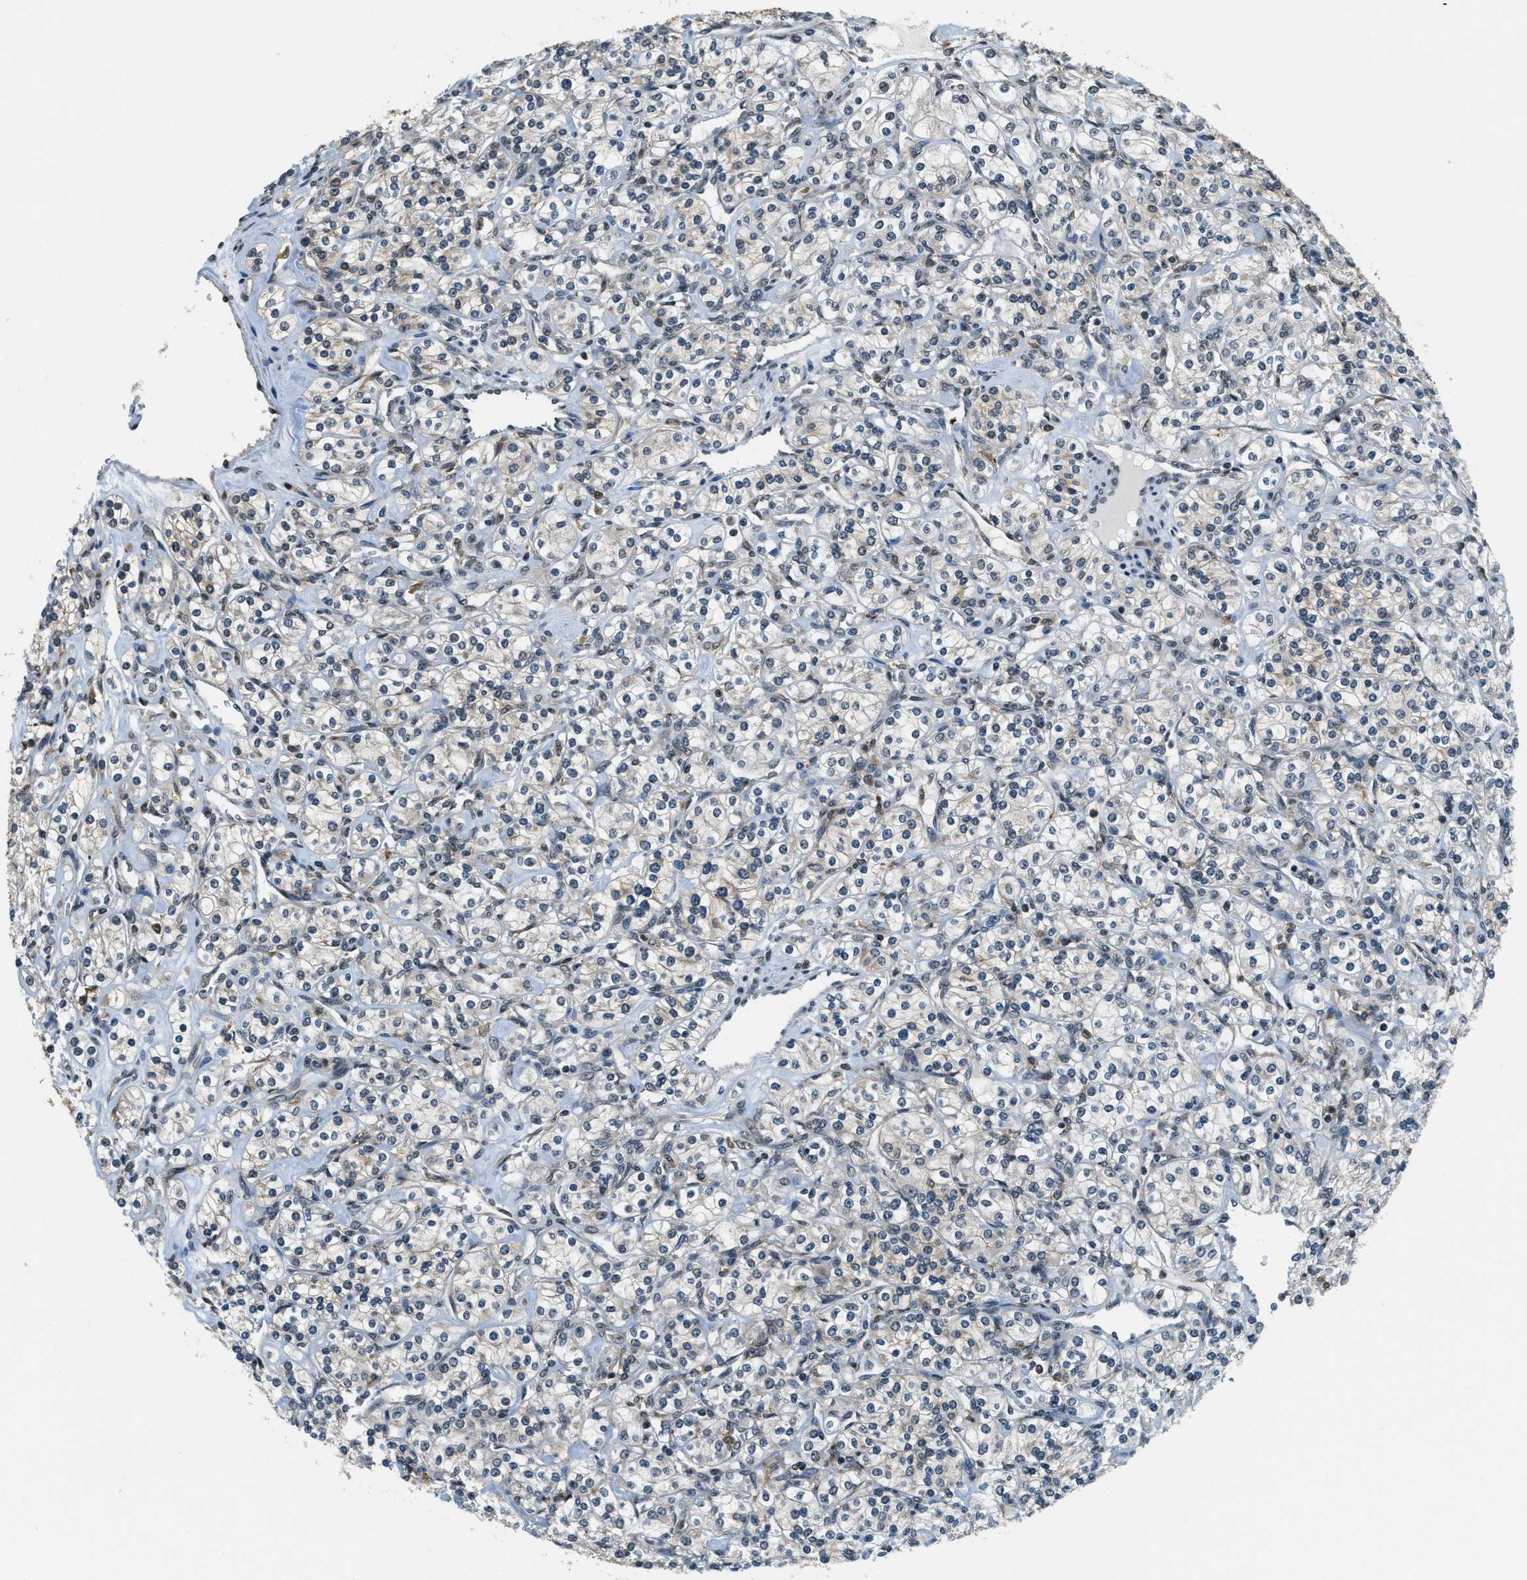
{"staining": {"intensity": "negative", "quantity": "none", "location": "none"}, "tissue": "renal cancer", "cell_type": "Tumor cells", "image_type": "cancer", "snomed": [{"axis": "morphology", "description": "Adenocarcinoma, NOS"}, {"axis": "topography", "description": "Kidney"}], "caption": "Immunohistochemical staining of human renal cancer (adenocarcinoma) demonstrates no significant positivity in tumor cells. (IHC, brightfield microscopy, high magnification).", "gene": "RAB11FIP1", "patient": {"sex": "male", "age": 77}}